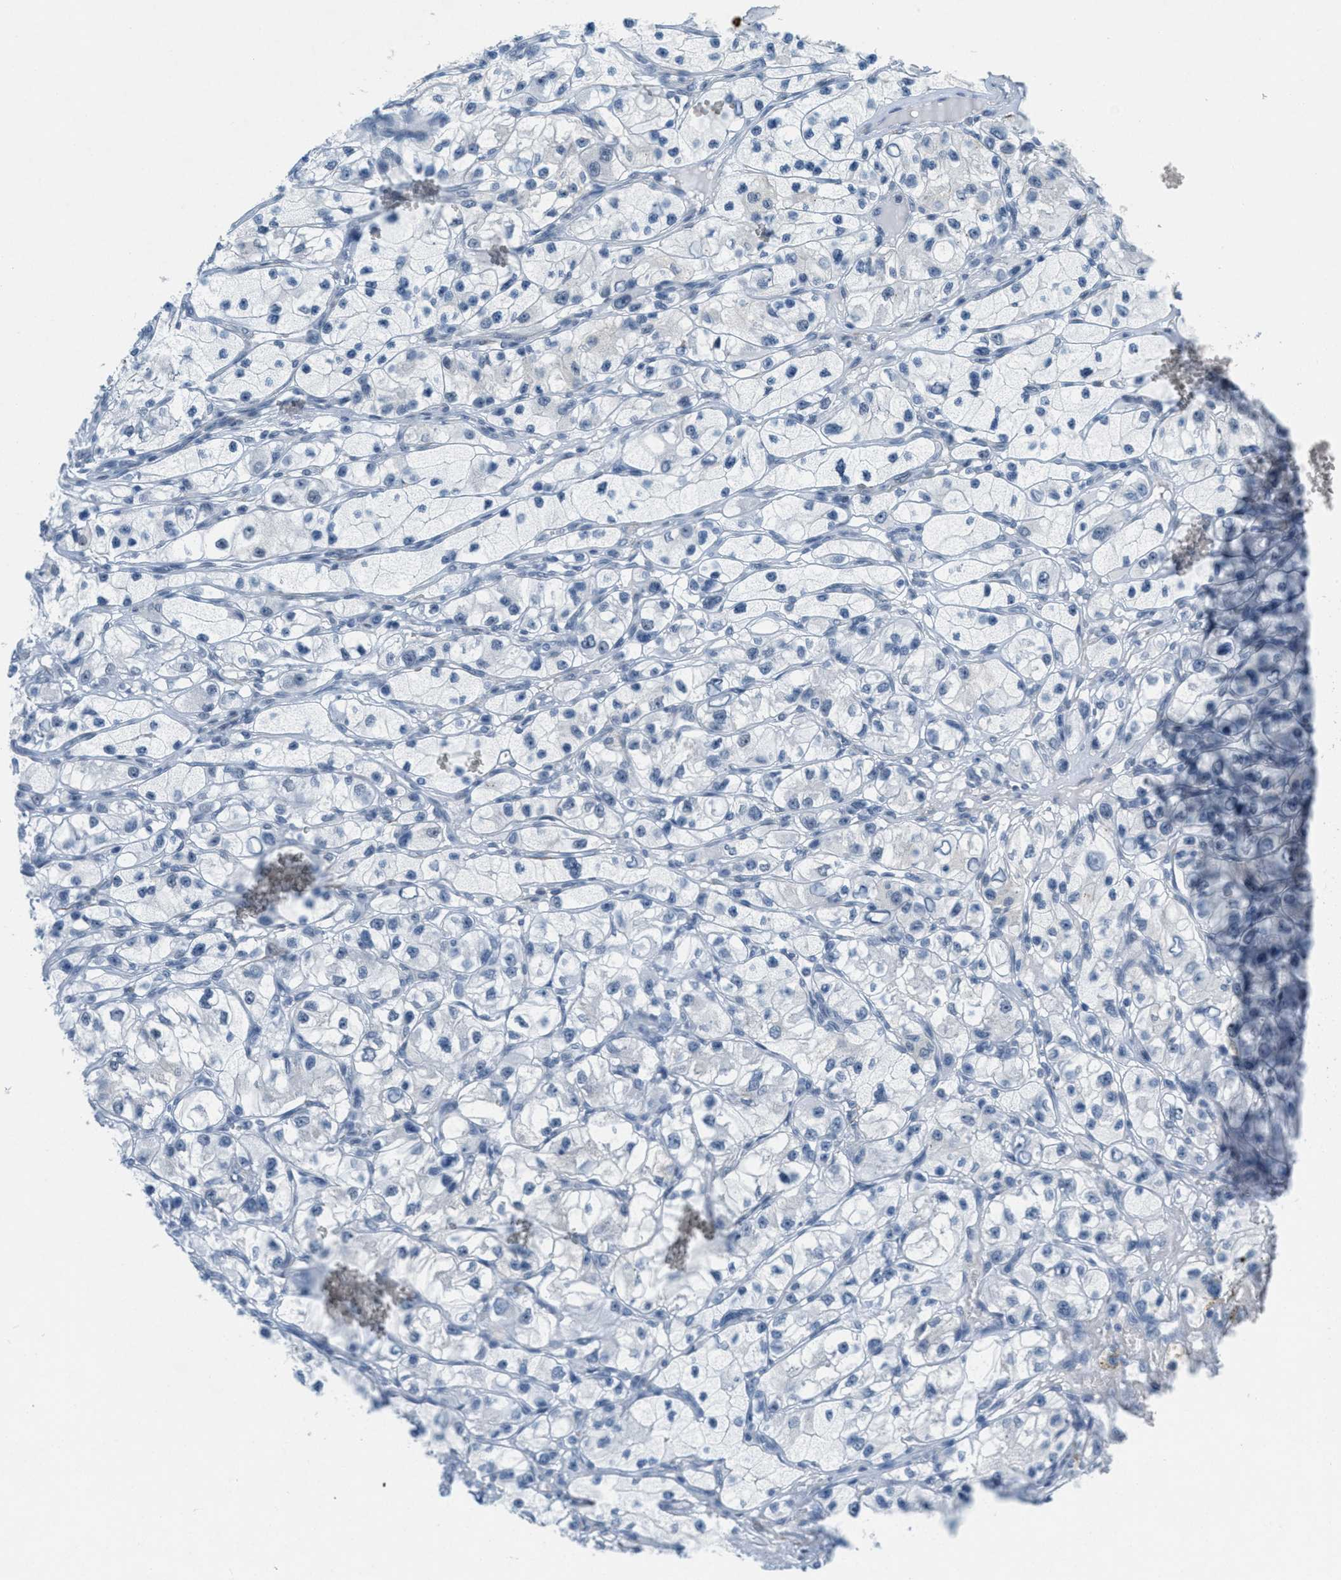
{"staining": {"intensity": "negative", "quantity": "none", "location": "none"}, "tissue": "renal cancer", "cell_type": "Tumor cells", "image_type": "cancer", "snomed": [{"axis": "morphology", "description": "Adenocarcinoma, NOS"}, {"axis": "topography", "description": "Kidney"}], "caption": "High magnification brightfield microscopy of renal cancer (adenocarcinoma) stained with DAB (3,3'-diaminobenzidine) (brown) and counterstained with hematoxylin (blue): tumor cells show no significant staining. The staining is performed using DAB (3,3'-diaminobenzidine) brown chromogen with nuclei counter-stained in using hematoxylin.", "gene": "HS3ST2", "patient": {"sex": "female", "age": 57}}